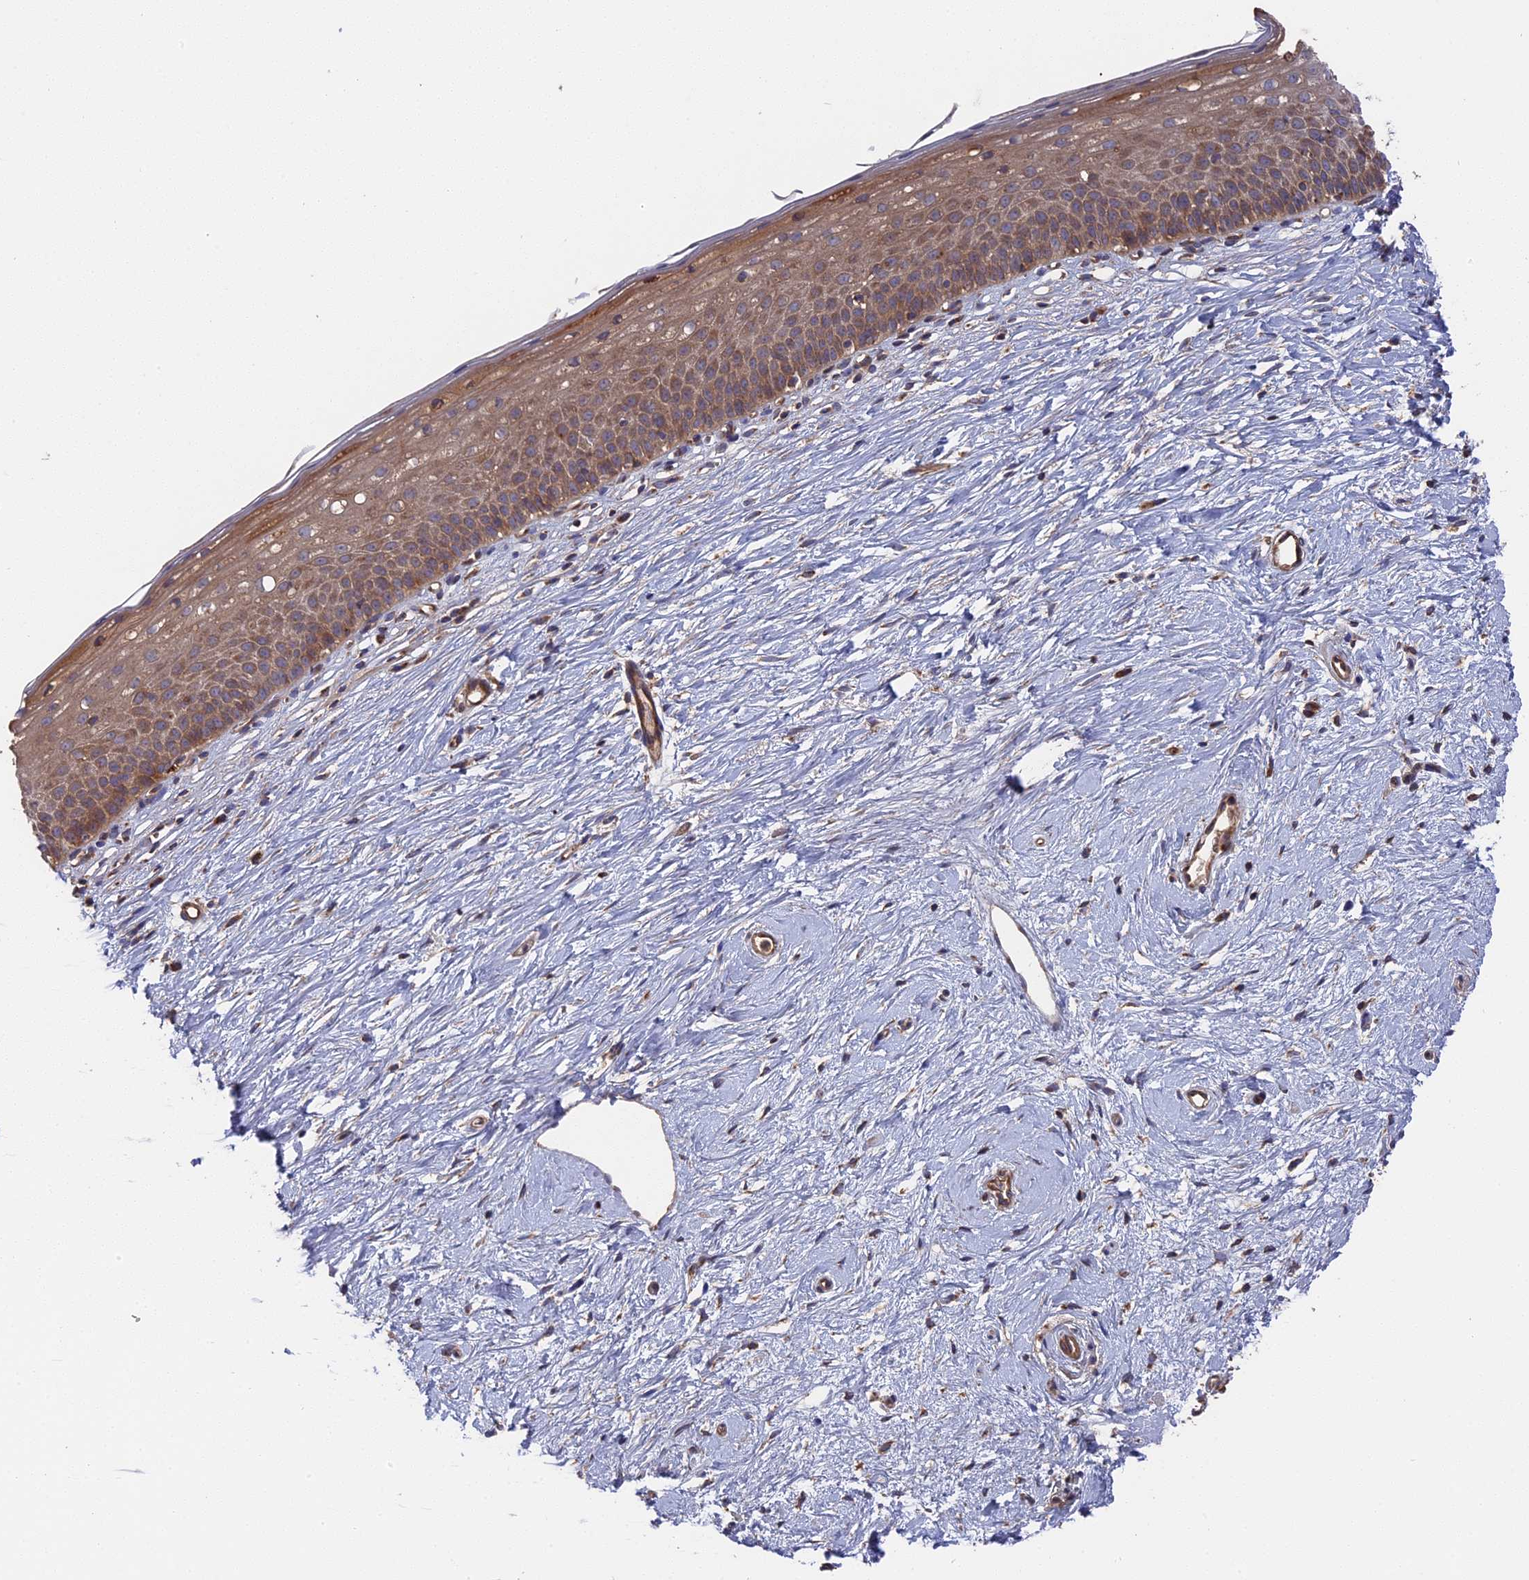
{"staining": {"intensity": "moderate", "quantity": ">75%", "location": "cytoplasmic/membranous"}, "tissue": "cervix", "cell_type": "Glandular cells", "image_type": "normal", "snomed": [{"axis": "morphology", "description": "Normal tissue, NOS"}, {"axis": "topography", "description": "Cervix"}], "caption": "Immunohistochemistry (DAB (3,3'-diaminobenzidine)) staining of unremarkable human cervix reveals moderate cytoplasmic/membranous protein staining in about >75% of glandular cells. (DAB IHC, brown staining for protein, blue staining for nuclei).", "gene": "TELO2", "patient": {"sex": "female", "age": 57}}